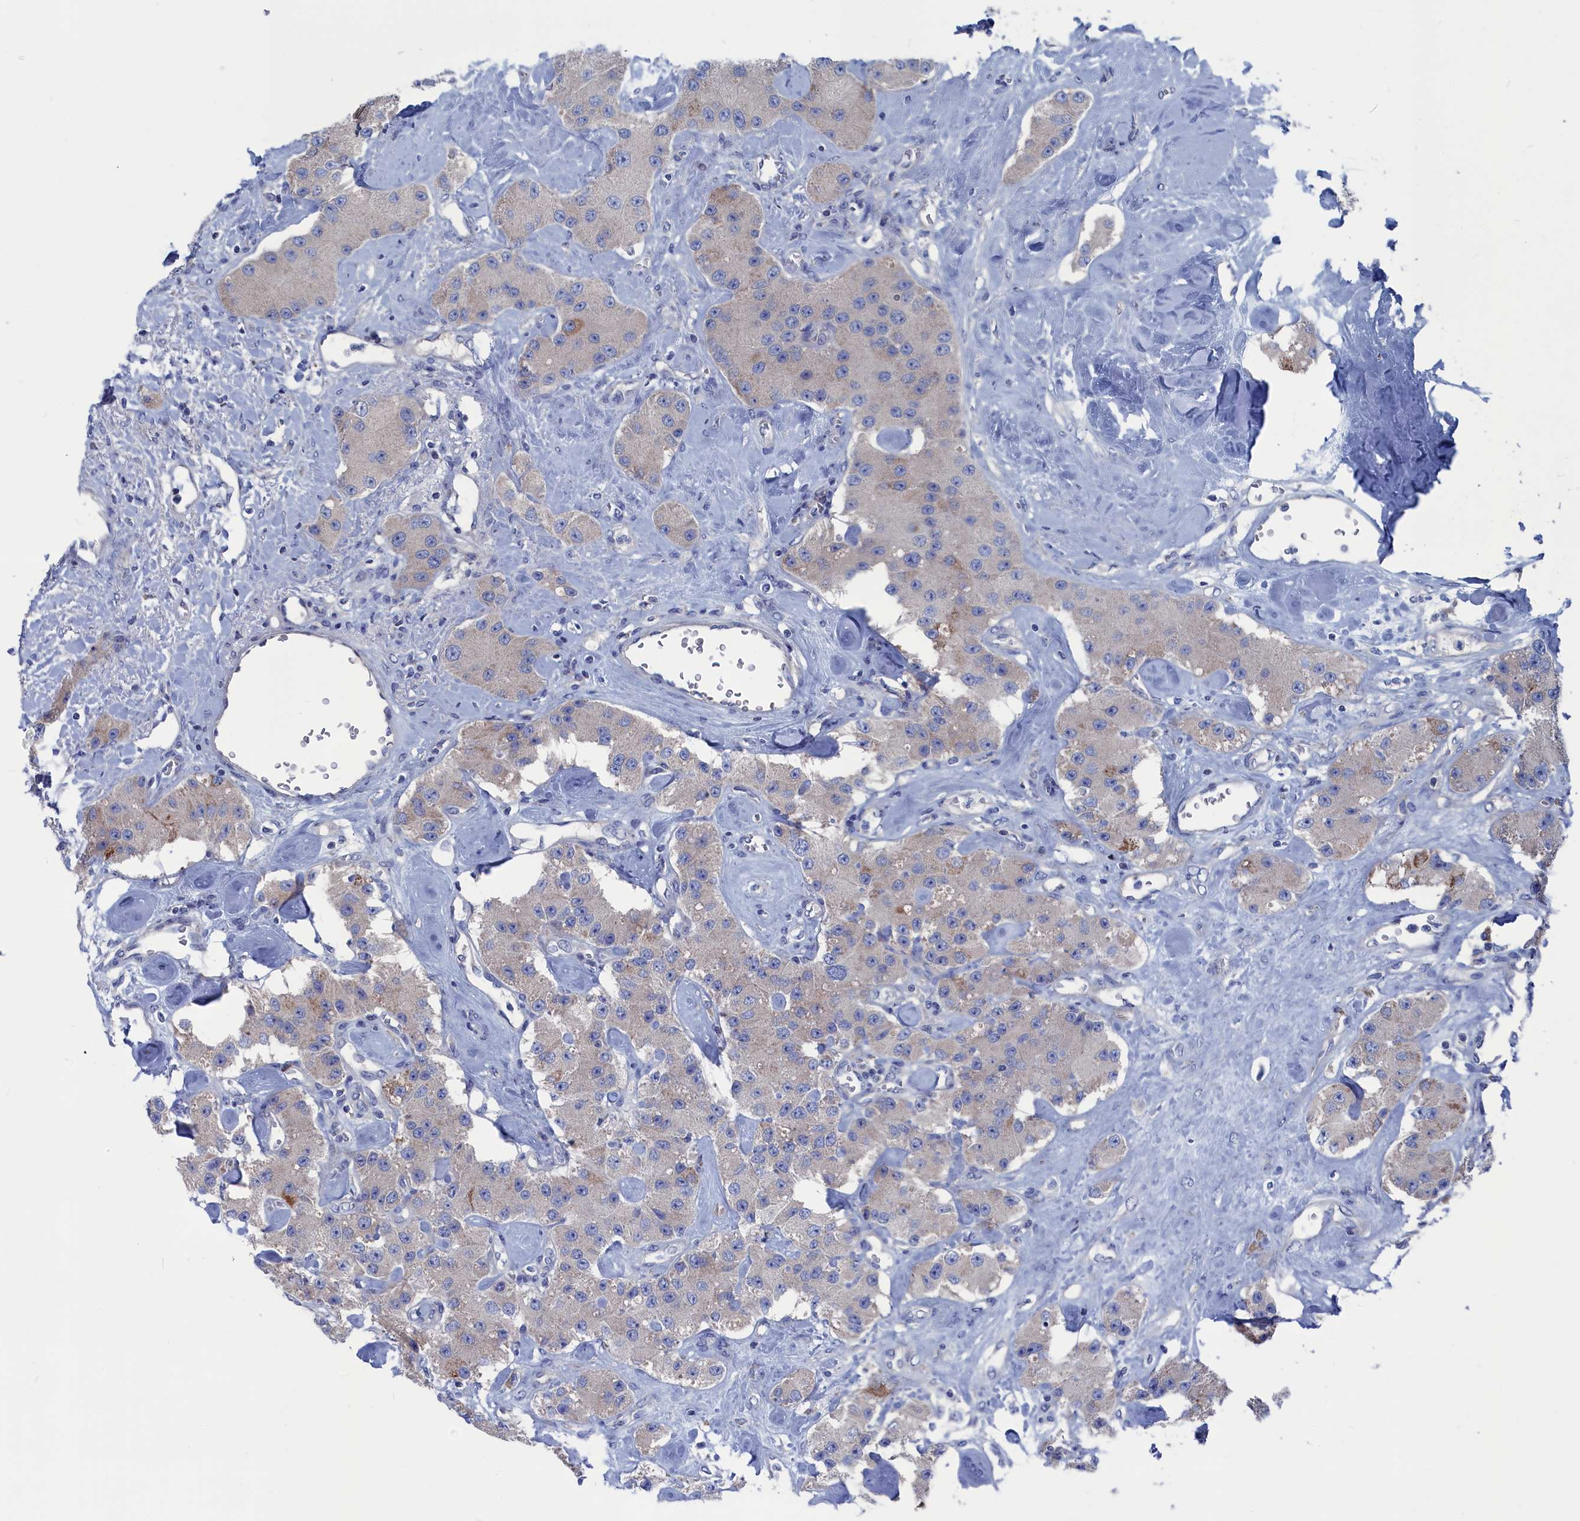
{"staining": {"intensity": "weak", "quantity": "<25%", "location": "cytoplasmic/membranous"}, "tissue": "carcinoid", "cell_type": "Tumor cells", "image_type": "cancer", "snomed": [{"axis": "morphology", "description": "Carcinoid, malignant, NOS"}, {"axis": "topography", "description": "Pancreas"}], "caption": "This is an IHC photomicrograph of carcinoid (malignant). There is no positivity in tumor cells.", "gene": "CEND1", "patient": {"sex": "male", "age": 41}}